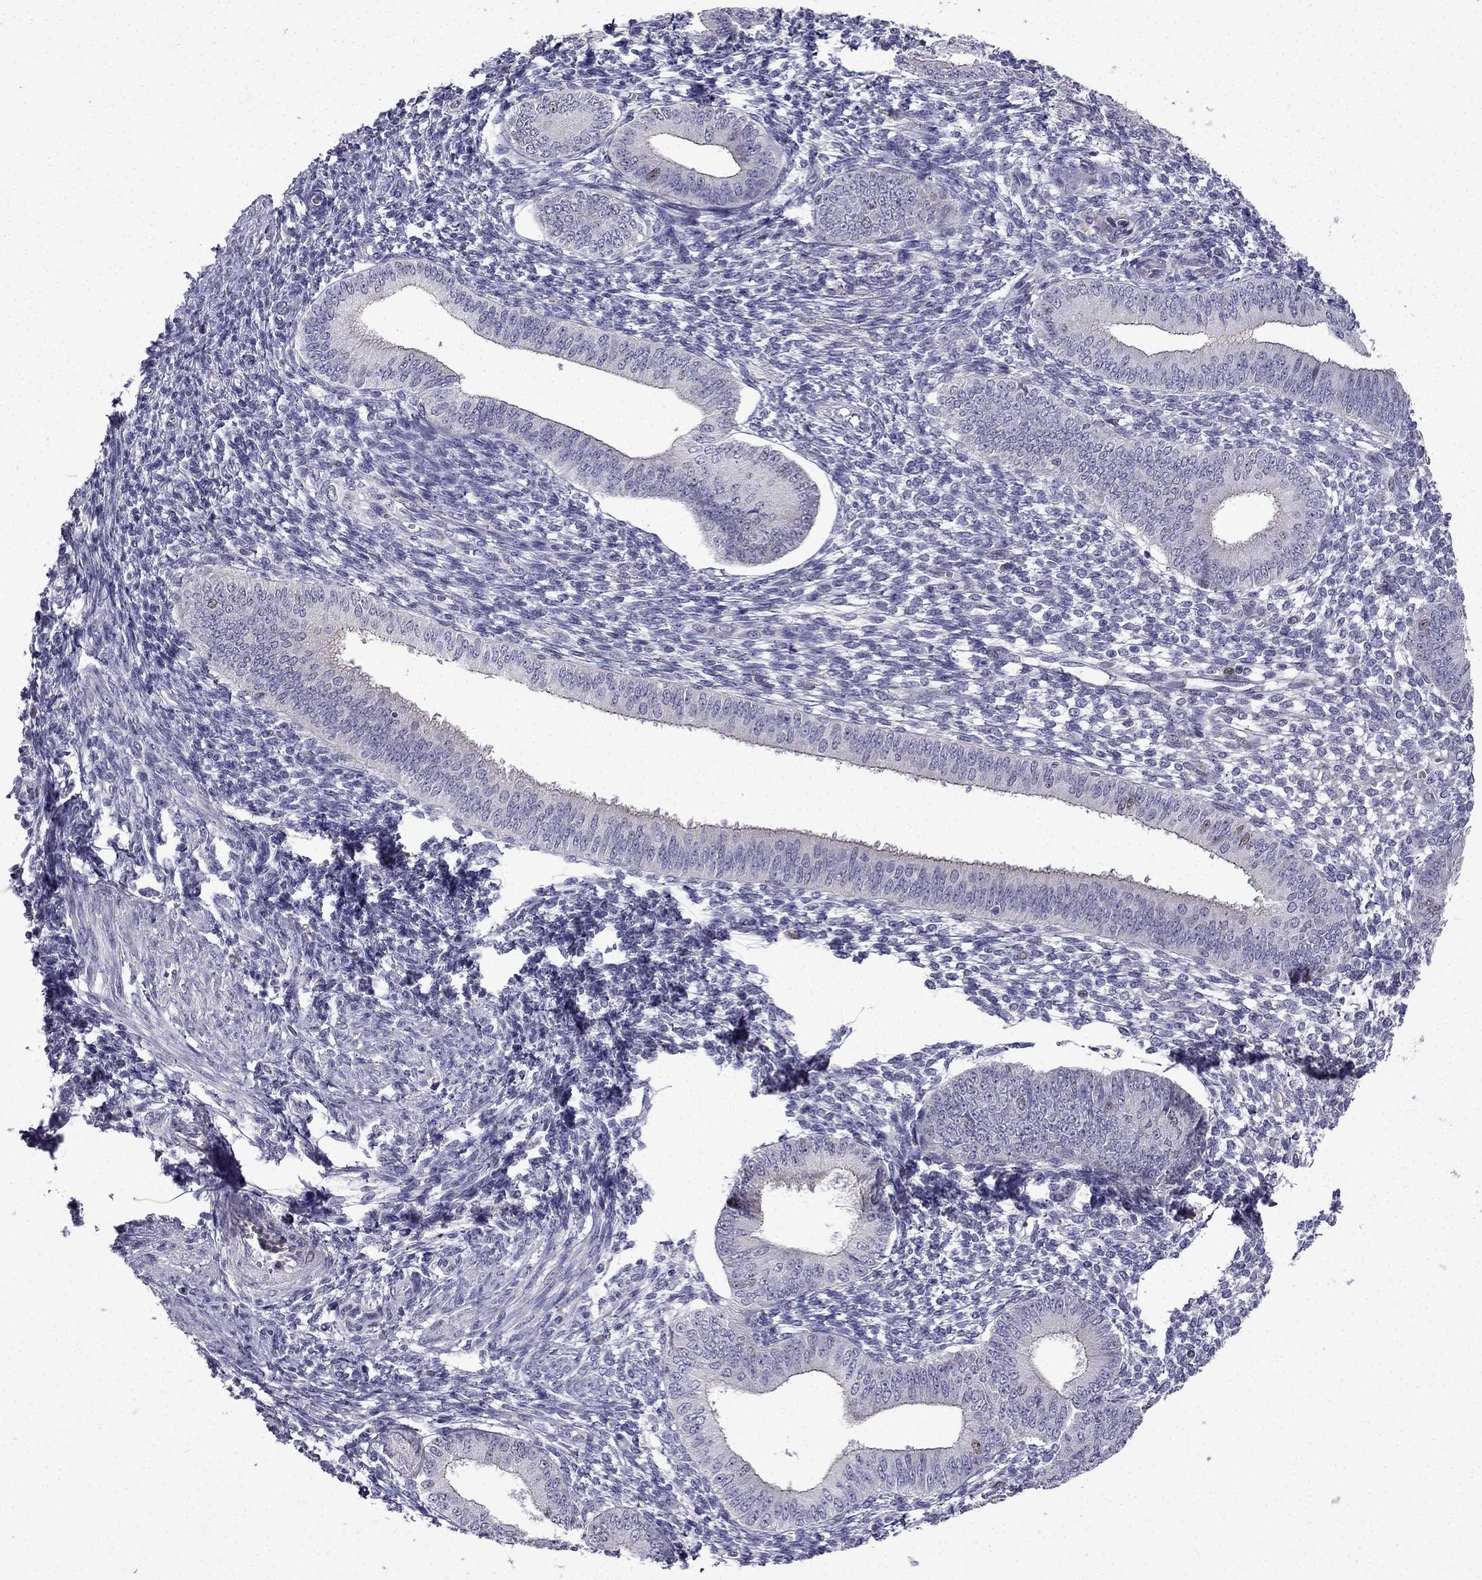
{"staining": {"intensity": "moderate", "quantity": "<25%", "location": "nuclear"}, "tissue": "endometrium", "cell_type": "Cells in endometrial stroma", "image_type": "normal", "snomed": [{"axis": "morphology", "description": "Normal tissue, NOS"}, {"axis": "topography", "description": "Endometrium"}], "caption": "Protein staining exhibits moderate nuclear expression in about <25% of cells in endometrial stroma in unremarkable endometrium.", "gene": "UHRF1", "patient": {"sex": "female", "age": 42}}